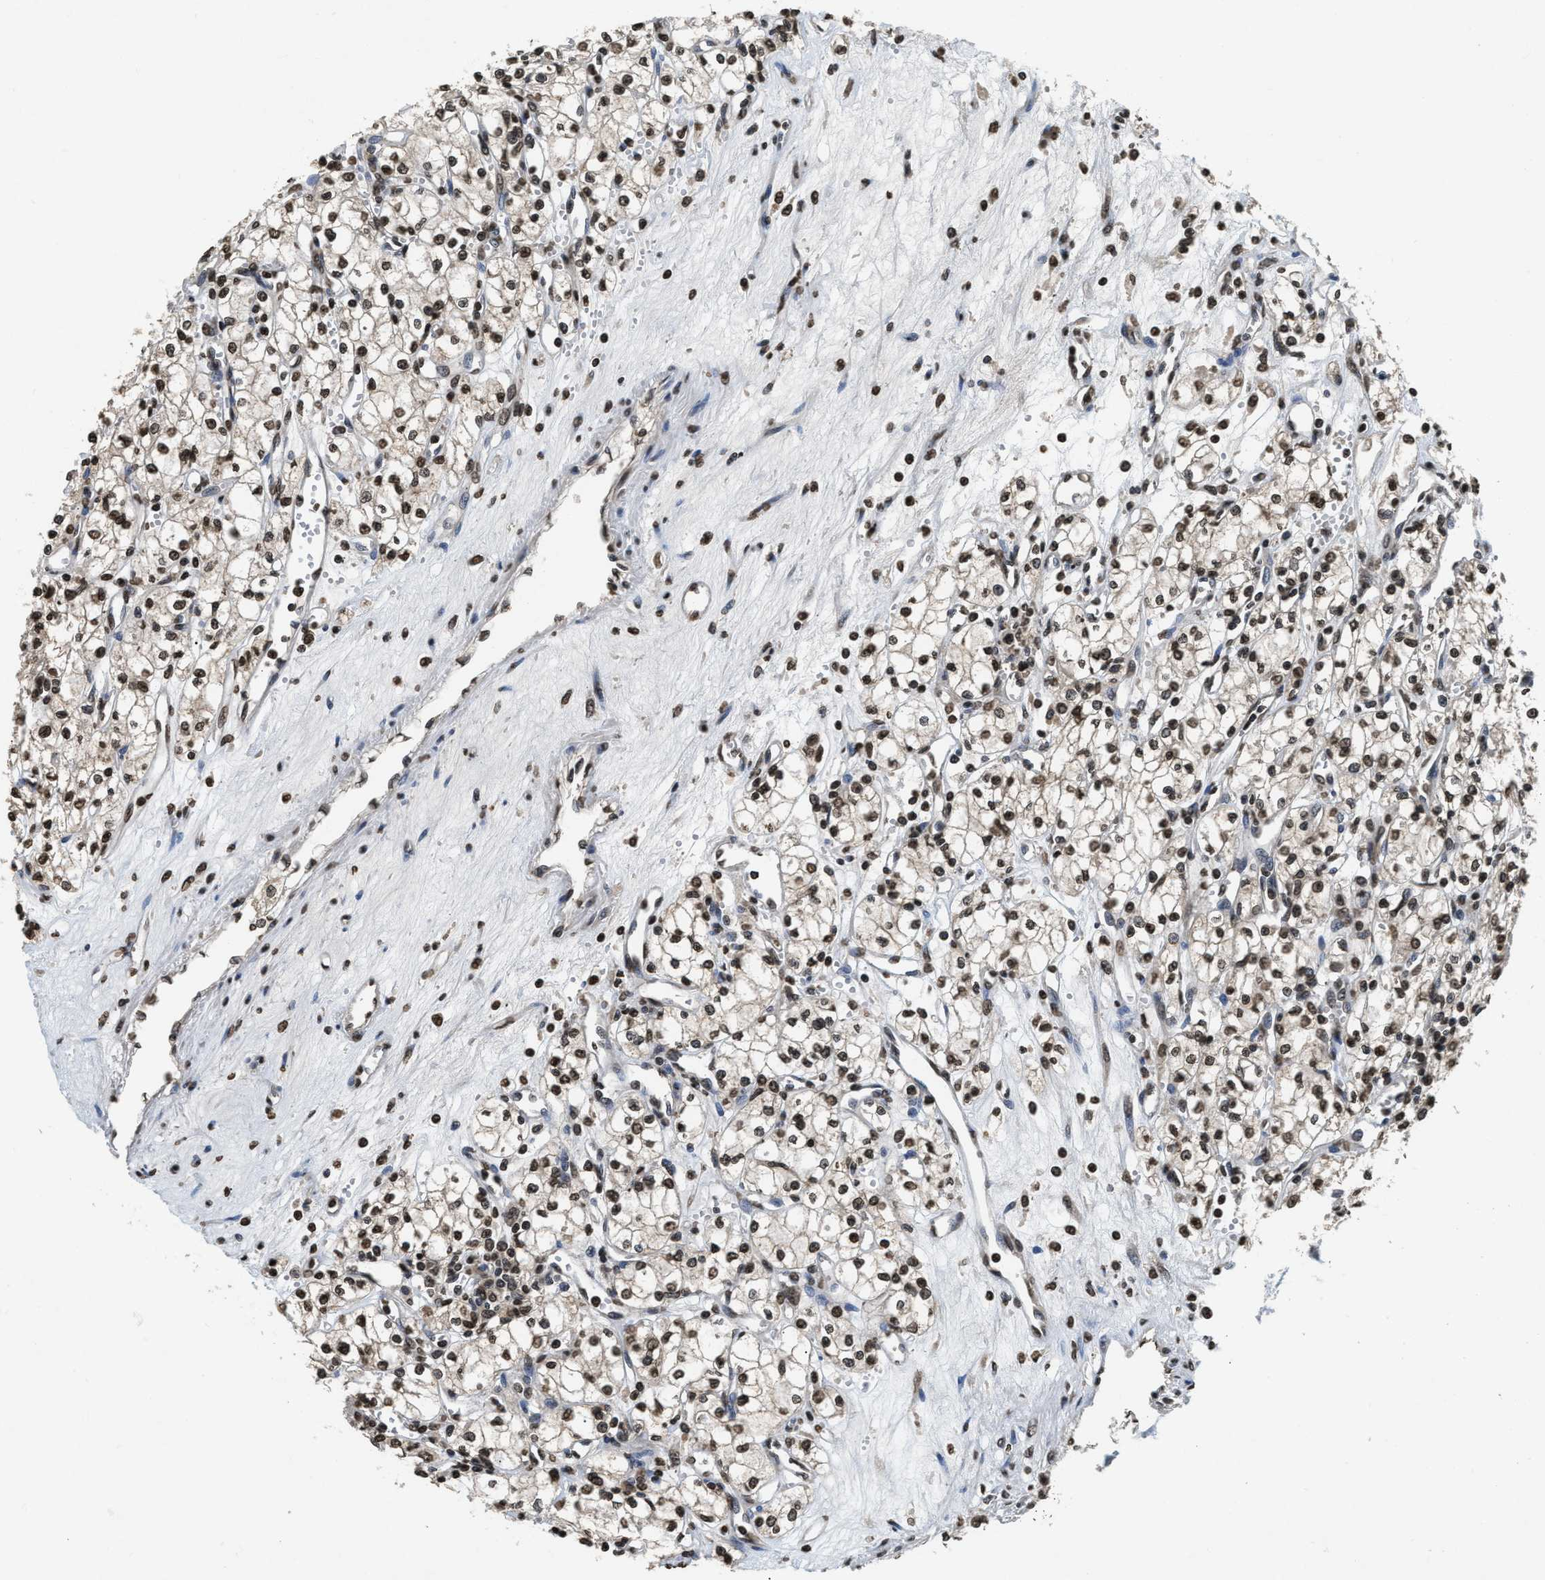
{"staining": {"intensity": "moderate", "quantity": ">75%", "location": "nuclear"}, "tissue": "renal cancer", "cell_type": "Tumor cells", "image_type": "cancer", "snomed": [{"axis": "morphology", "description": "Adenocarcinoma, NOS"}, {"axis": "topography", "description": "Kidney"}], "caption": "Immunohistochemical staining of renal adenocarcinoma displays moderate nuclear protein expression in about >75% of tumor cells.", "gene": "DNASE1L3", "patient": {"sex": "male", "age": 59}}